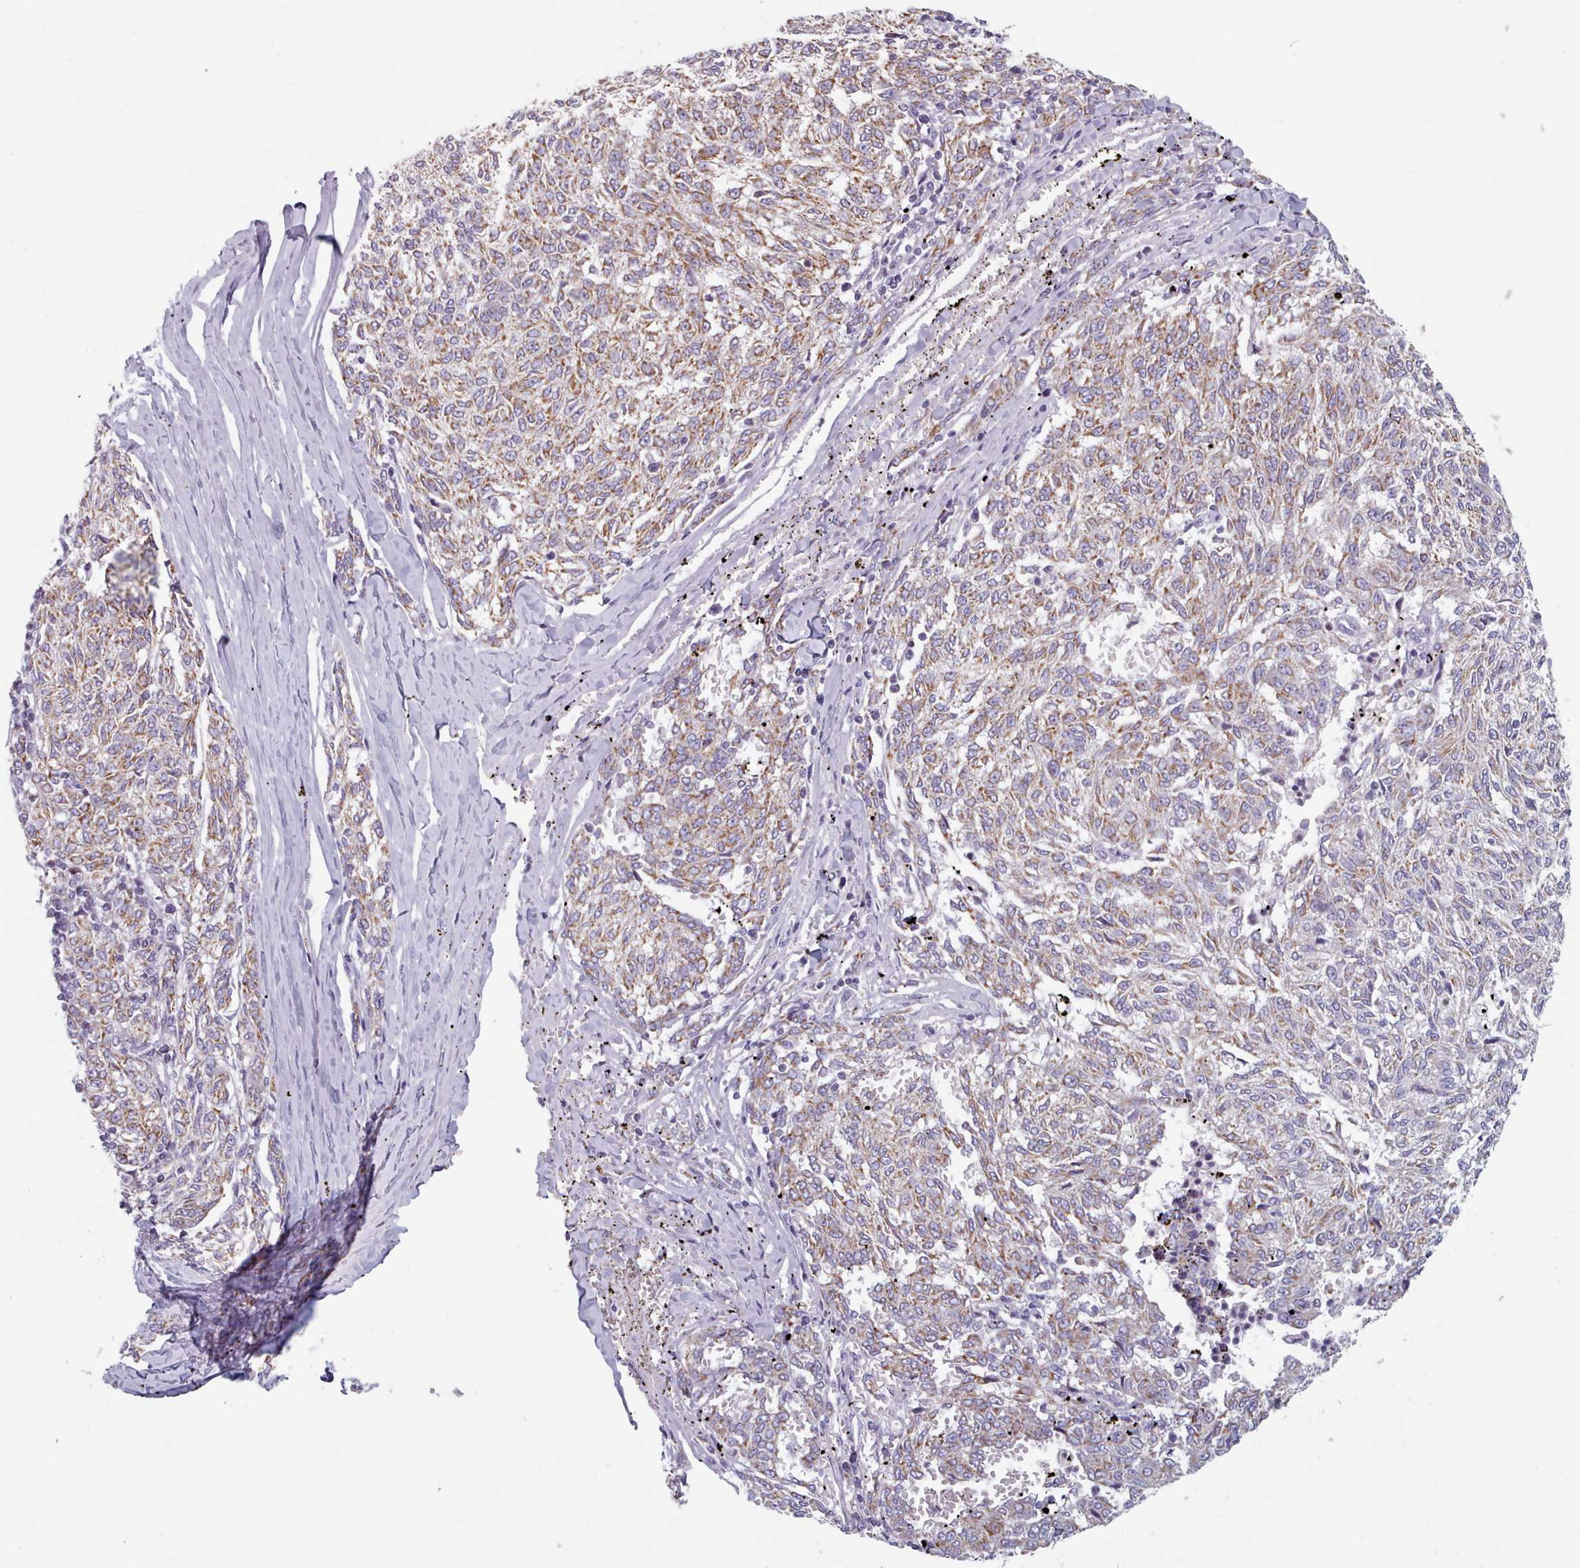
{"staining": {"intensity": "moderate", "quantity": ">75%", "location": "cytoplasmic/membranous"}, "tissue": "melanoma", "cell_type": "Tumor cells", "image_type": "cancer", "snomed": [{"axis": "morphology", "description": "Malignant melanoma, NOS"}, {"axis": "topography", "description": "Skin"}], "caption": "Malignant melanoma stained with a brown dye exhibits moderate cytoplasmic/membranous positive positivity in approximately >75% of tumor cells.", "gene": "FAM170B", "patient": {"sex": "female", "age": 72}}